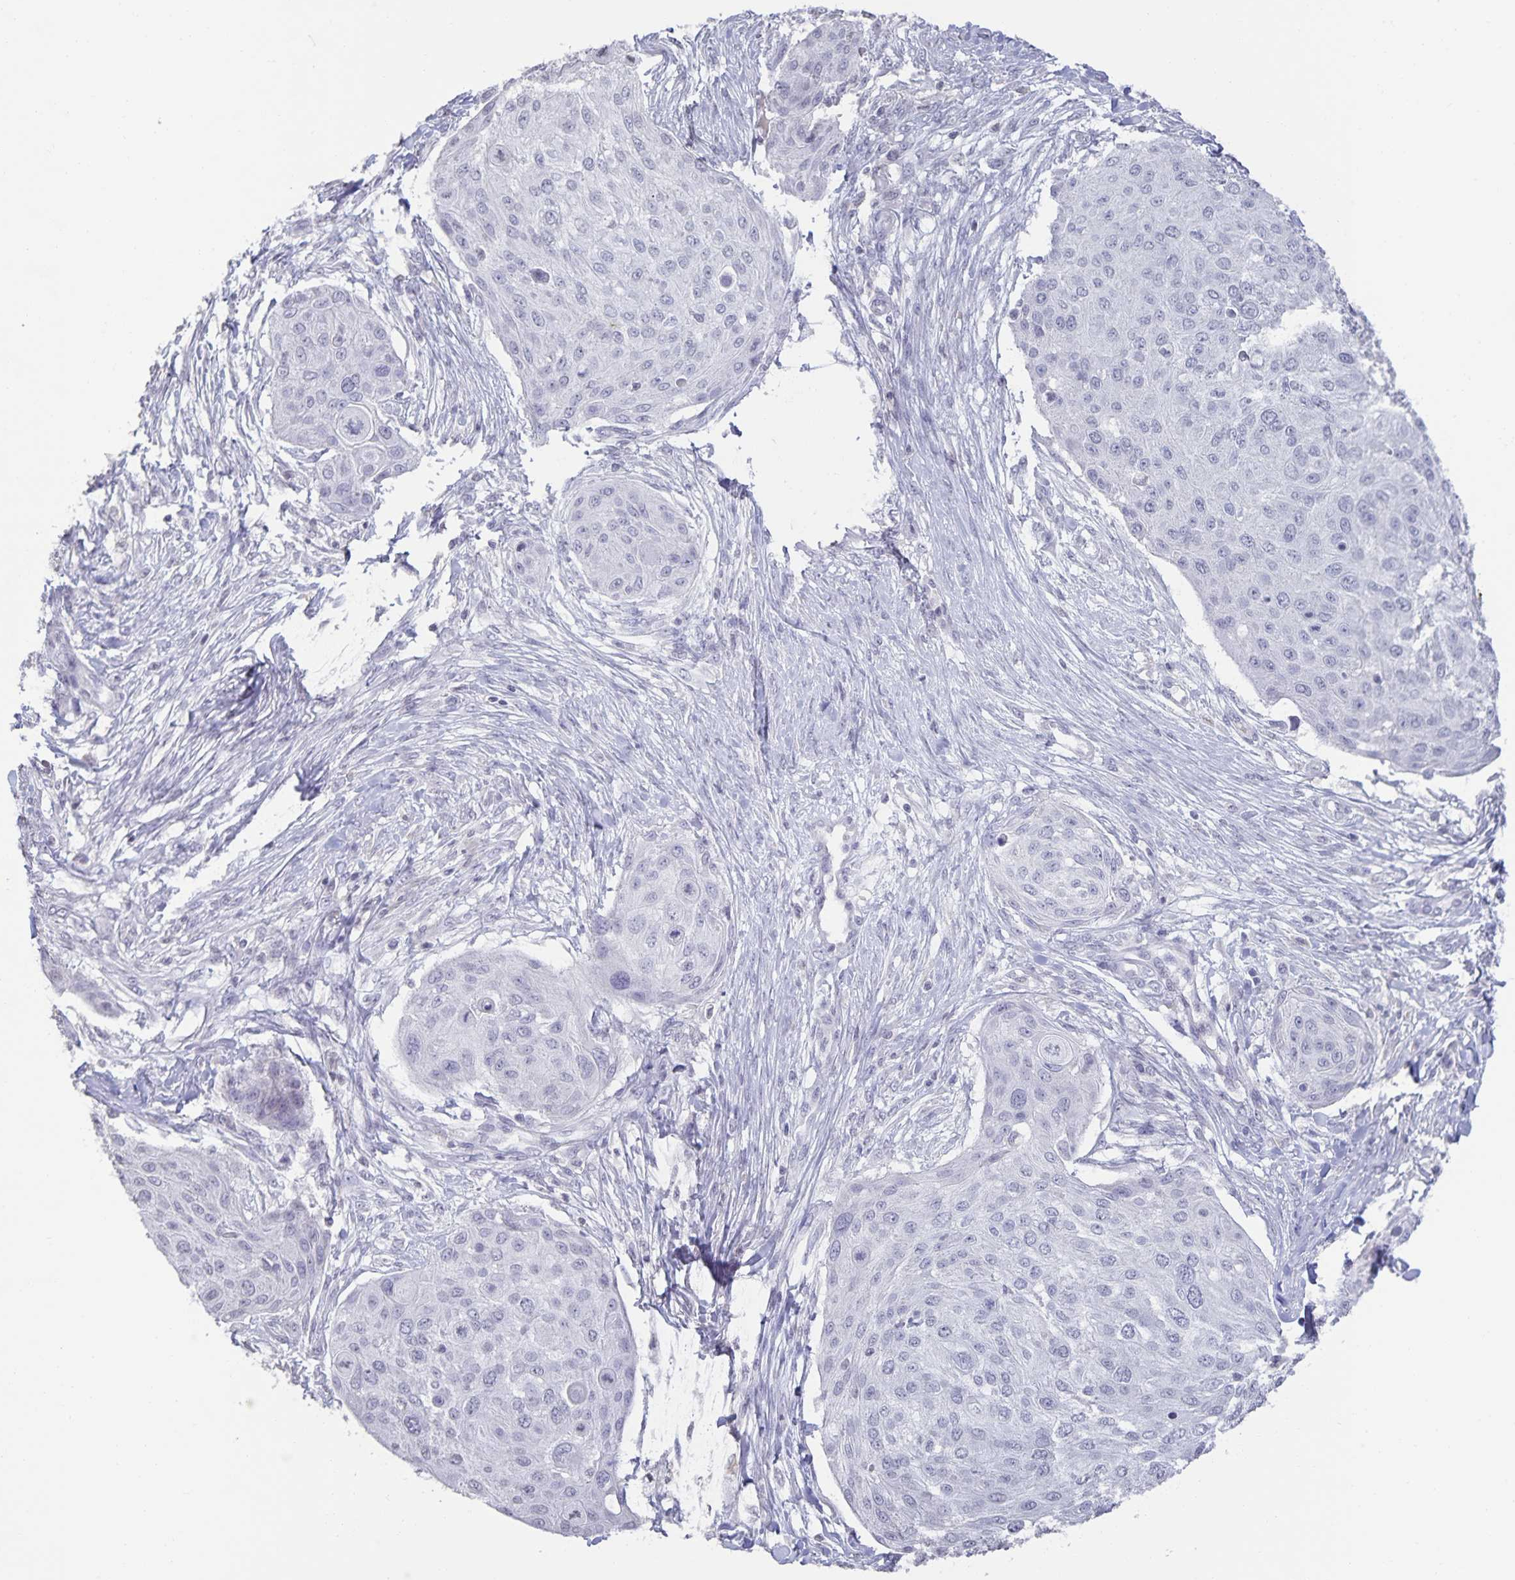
{"staining": {"intensity": "negative", "quantity": "none", "location": "none"}, "tissue": "skin cancer", "cell_type": "Tumor cells", "image_type": "cancer", "snomed": [{"axis": "morphology", "description": "Squamous cell carcinoma, NOS"}, {"axis": "topography", "description": "Skin"}], "caption": "There is no significant staining in tumor cells of skin cancer (squamous cell carcinoma). (Immunohistochemistry, brightfield microscopy, high magnification).", "gene": "AQP4", "patient": {"sex": "female", "age": 87}}